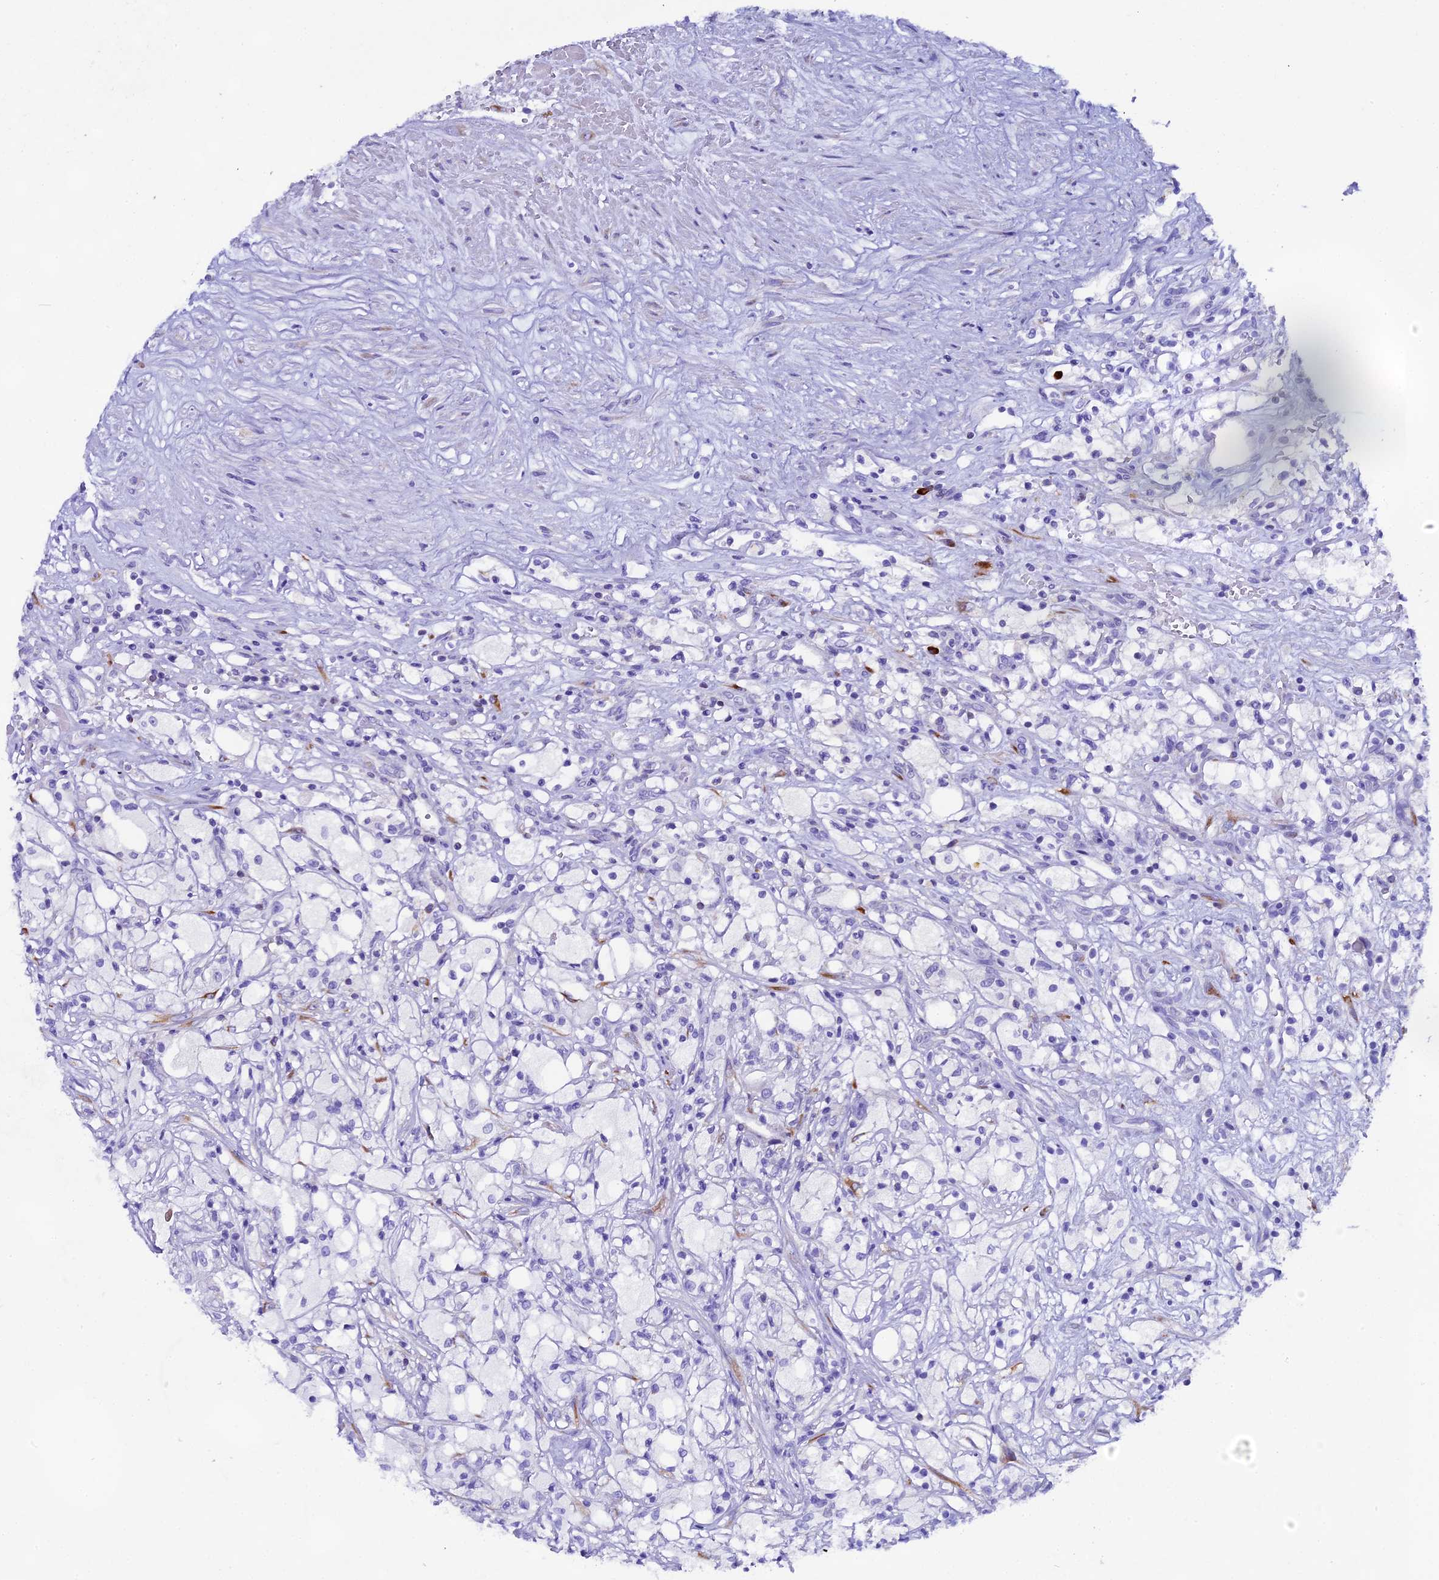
{"staining": {"intensity": "negative", "quantity": "none", "location": "none"}, "tissue": "renal cancer", "cell_type": "Tumor cells", "image_type": "cancer", "snomed": [{"axis": "morphology", "description": "Adenocarcinoma, NOS"}, {"axis": "topography", "description": "Kidney"}], "caption": "Immunohistochemistry (IHC) micrograph of neoplastic tissue: adenocarcinoma (renal) stained with DAB reveals no significant protein positivity in tumor cells. (Brightfield microscopy of DAB (3,3'-diaminobenzidine) immunohistochemistry at high magnification).", "gene": "FKBP11", "patient": {"sex": "male", "age": 59}}